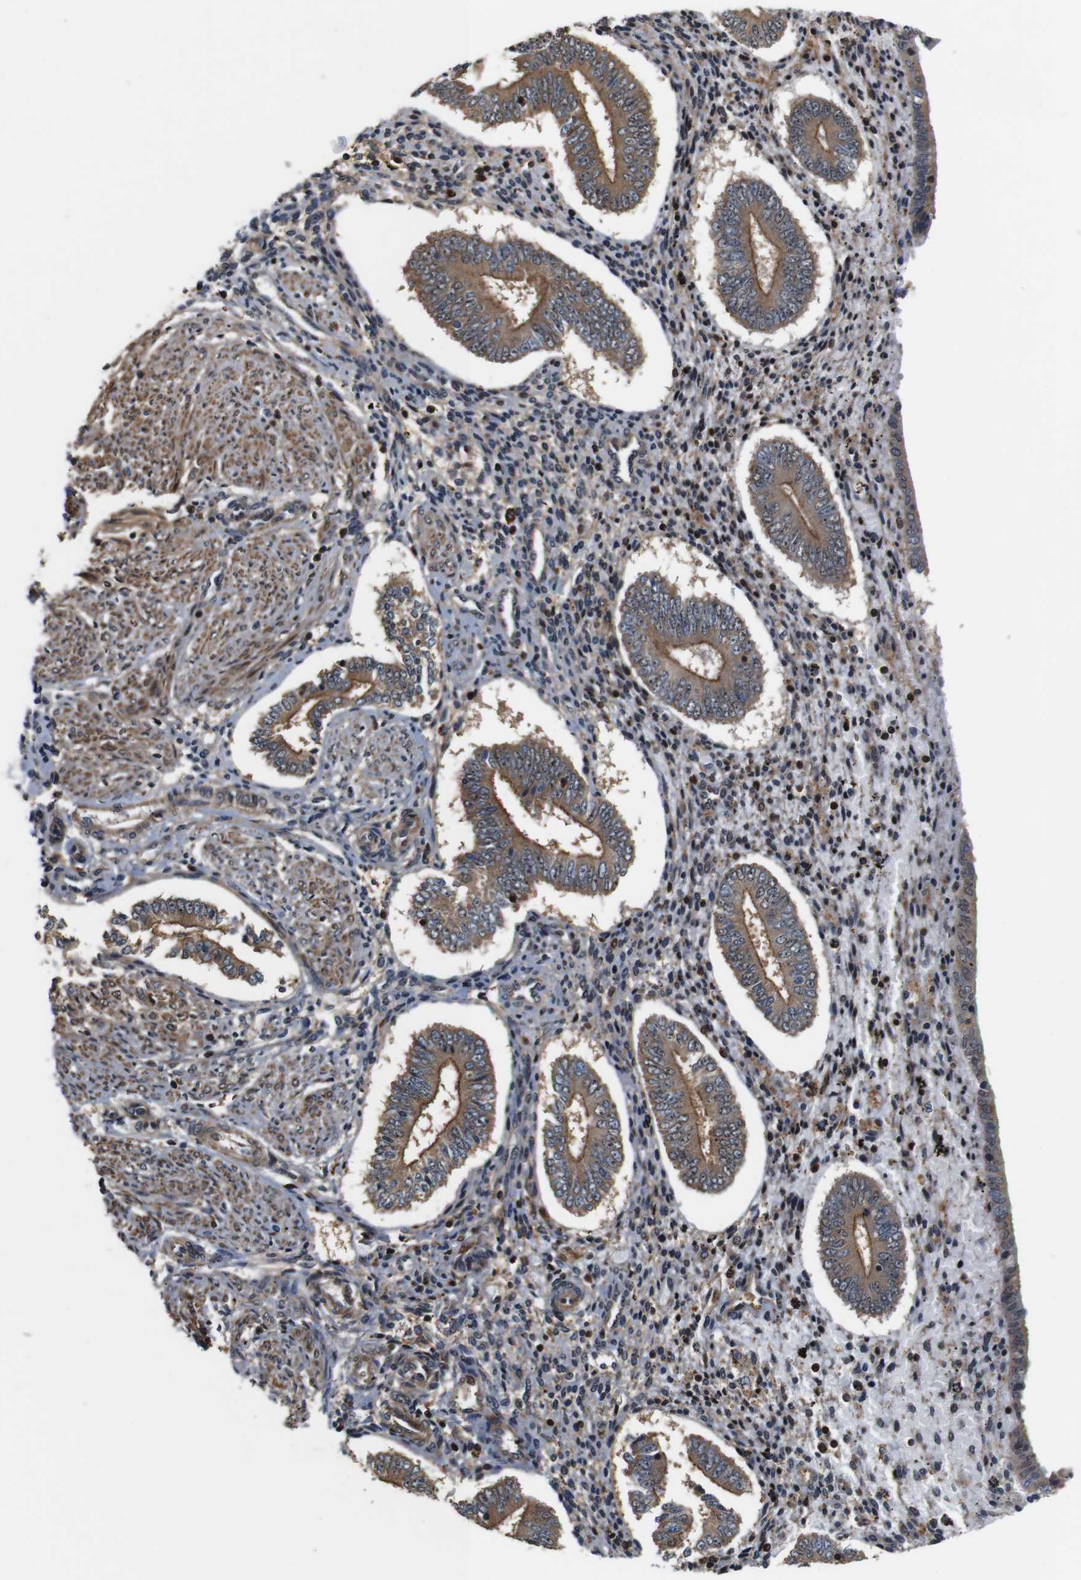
{"staining": {"intensity": "strong", "quantity": "25%-75%", "location": "nuclear"}, "tissue": "endometrium", "cell_type": "Cells in endometrial stroma", "image_type": "normal", "snomed": [{"axis": "morphology", "description": "Normal tissue, NOS"}, {"axis": "topography", "description": "Endometrium"}], "caption": "Normal endometrium shows strong nuclear staining in about 25%-75% of cells in endometrial stroma, visualized by immunohistochemistry. (brown staining indicates protein expression, while blue staining denotes nuclei).", "gene": "LRP4", "patient": {"sex": "female", "age": 42}}